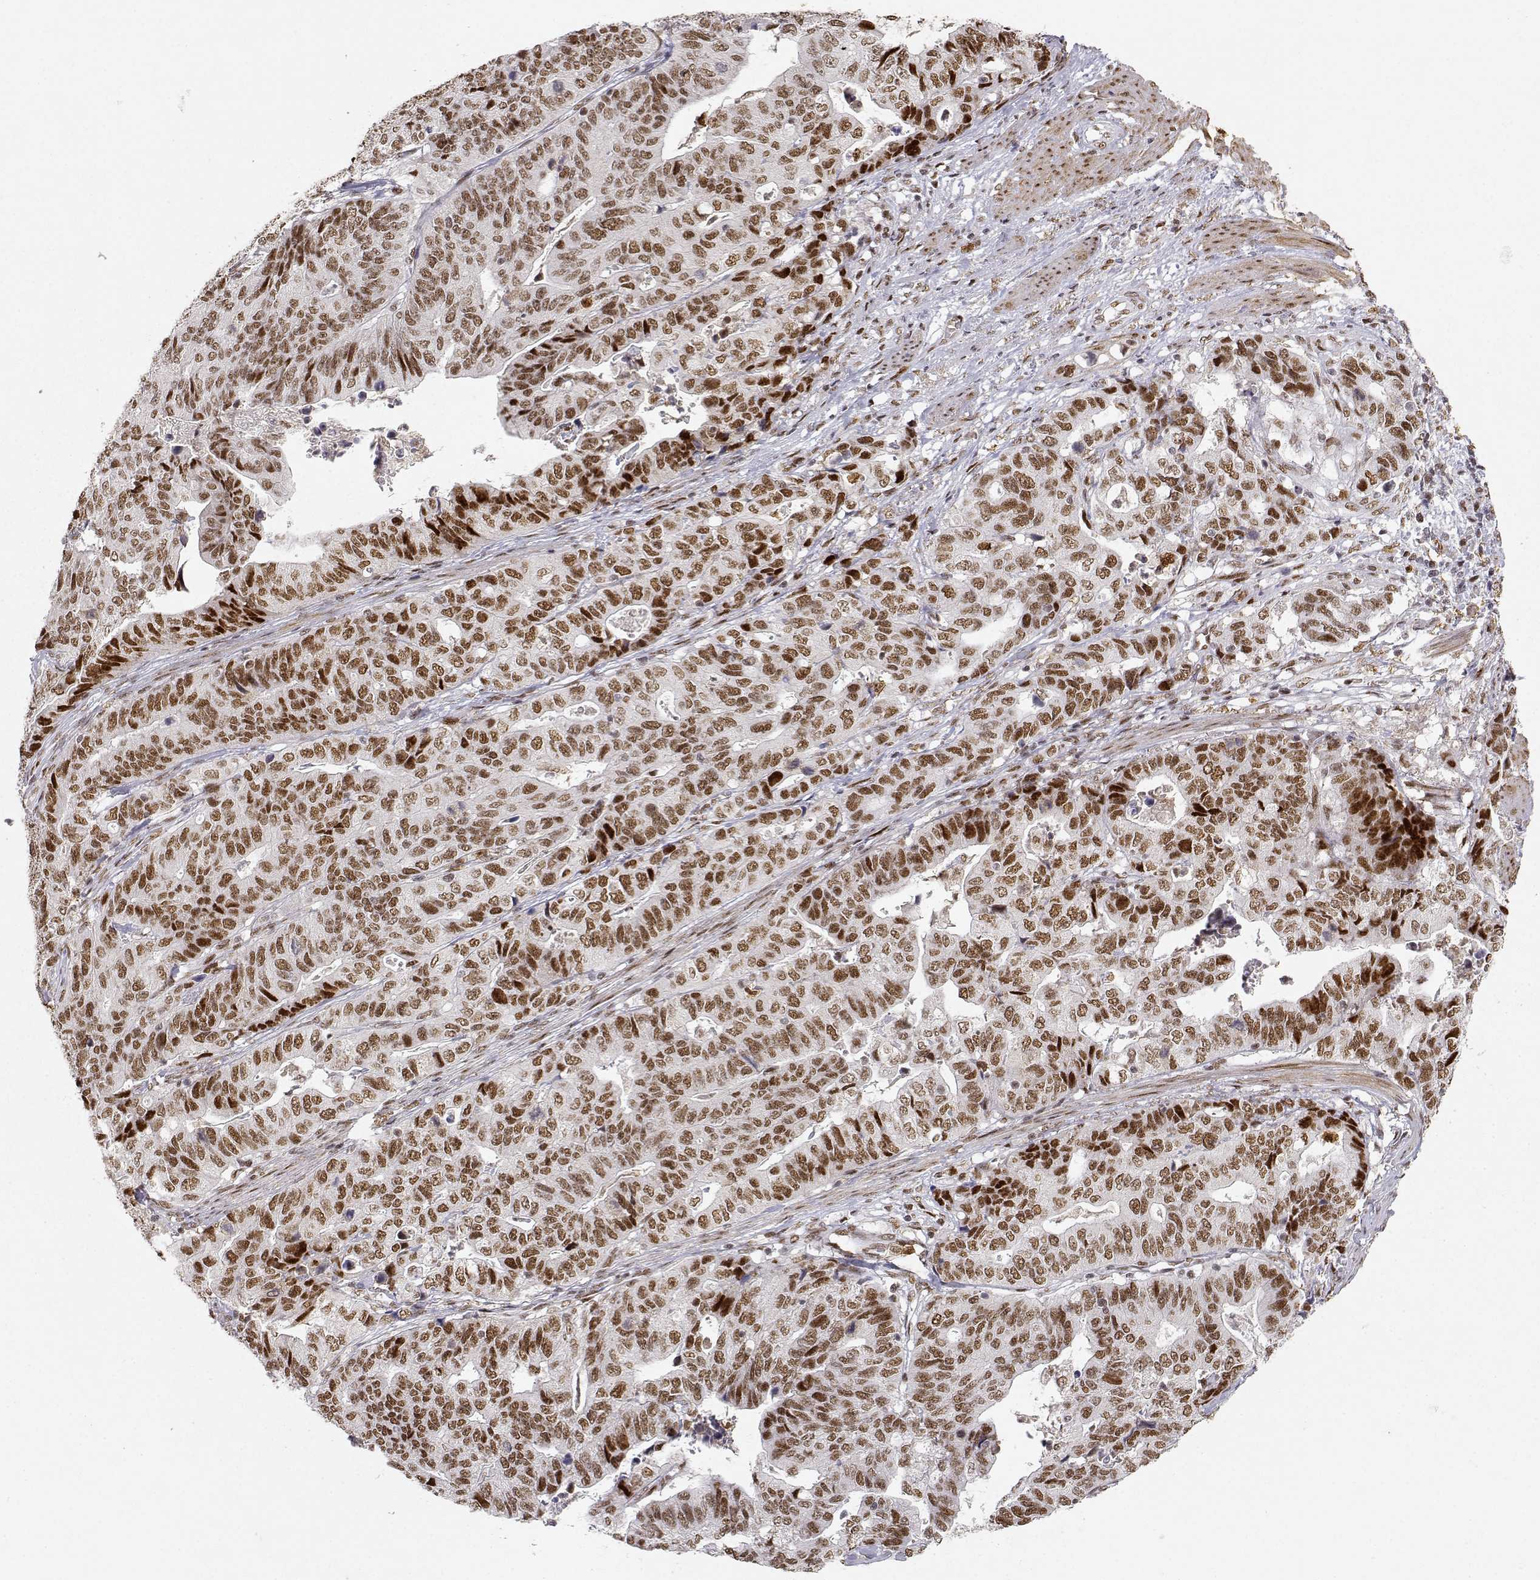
{"staining": {"intensity": "moderate", "quantity": ">75%", "location": "nuclear"}, "tissue": "stomach cancer", "cell_type": "Tumor cells", "image_type": "cancer", "snomed": [{"axis": "morphology", "description": "Adenocarcinoma, NOS"}, {"axis": "topography", "description": "Stomach, upper"}], "caption": "A micrograph of stomach cancer (adenocarcinoma) stained for a protein displays moderate nuclear brown staining in tumor cells. (Brightfield microscopy of DAB IHC at high magnification).", "gene": "RSF1", "patient": {"sex": "female", "age": 67}}